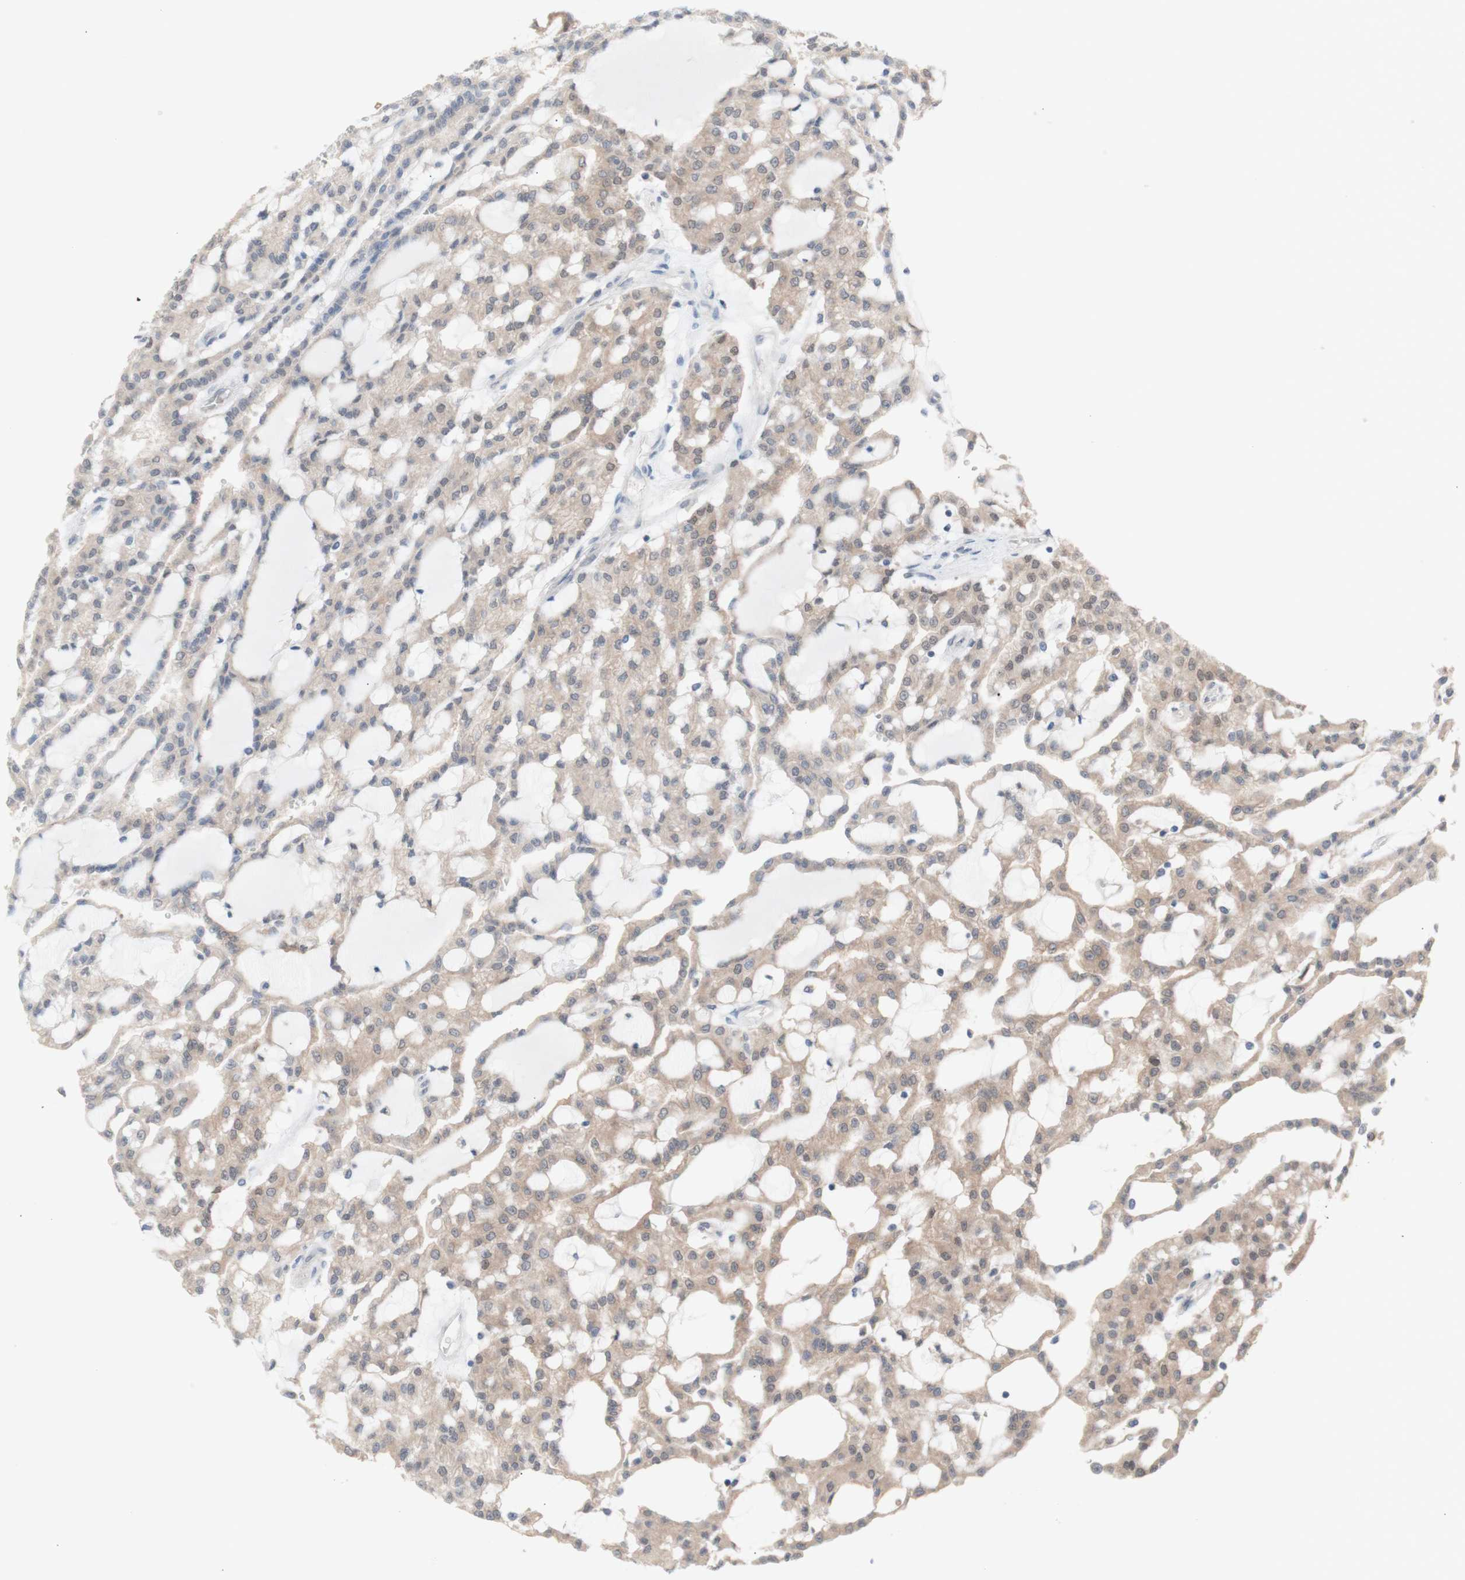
{"staining": {"intensity": "weak", "quantity": ">75%", "location": "cytoplasmic/membranous"}, "tissue": "renal cancer", "cell_type": "Tumor cells", "image_type": "cancer", "snomed": [{"axis": "morphology", "description": "Adenocarcinoma, NOS"}, {"axis": "topography", "description": "Kidney"}], "caption": "An IHC image of neoplastic tissue is shown. Protein staining in brown labels weak cytoplasmic/membranous positivity in renal cancer within tumor cells.", "gene": "PRMT5", "patient": {"sex": "male", "age": 63}}